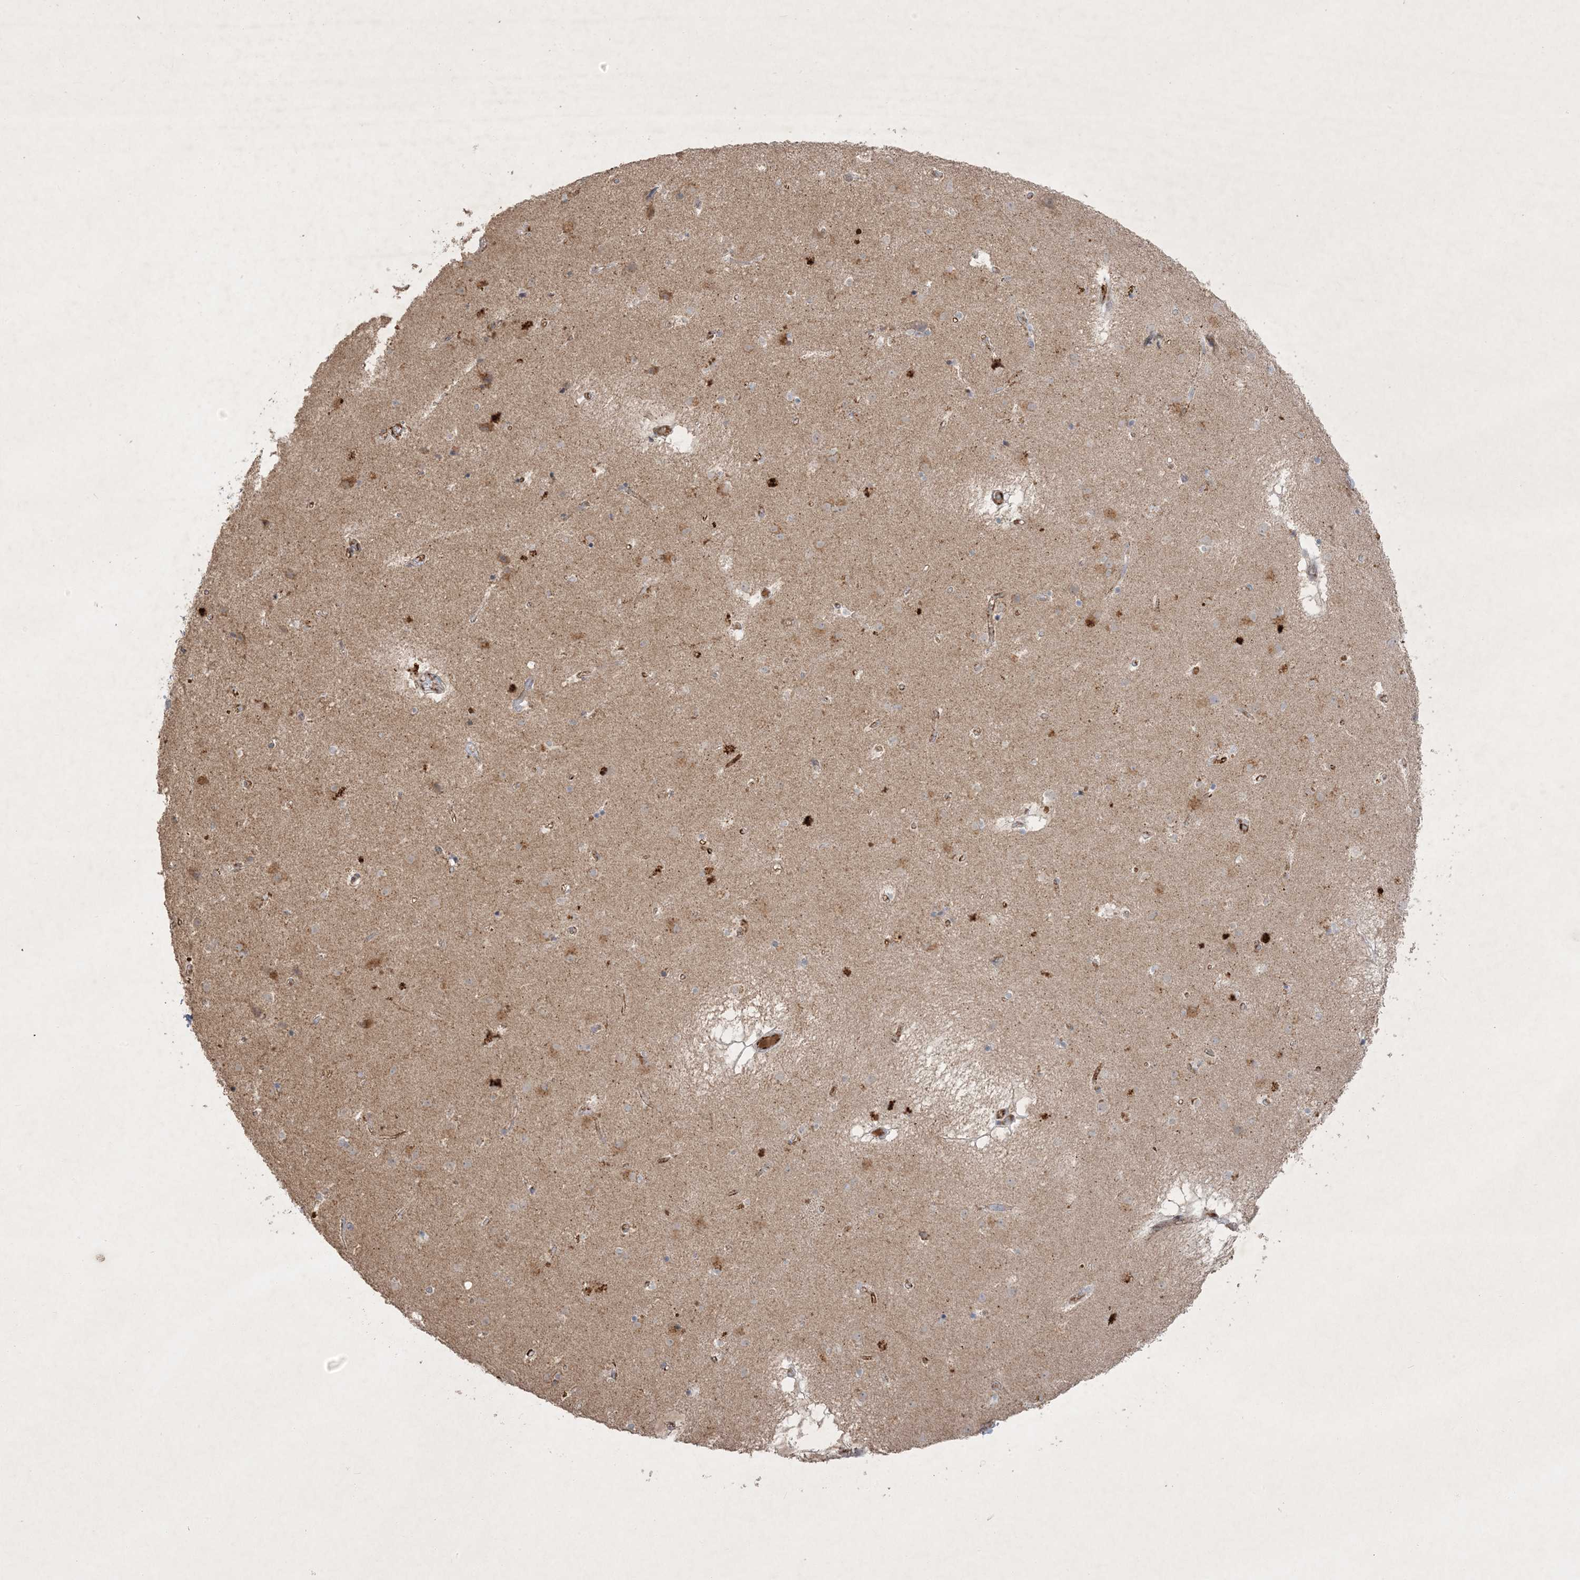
{"staining": {"intensity": "moderate", "quantity": "<25%", "location": "cytoplasmic/membranous"}, "tissue": "caudate", "cell_type": "Glial cells", "image_type": "normal", "snomed": [{"axis": "morphology", "description": "Normal tissue, NOS"}, {"axis": "topography", "description": "Lateral ventricle wall"}], "caption": "Brown immunohistochemical staining in normal human caudate displays moderate cytoplasmic/membranous expression in about <25% of glial cells.", "gene": "PRSS36", "patient": {"sex": "male", "age": 70}}